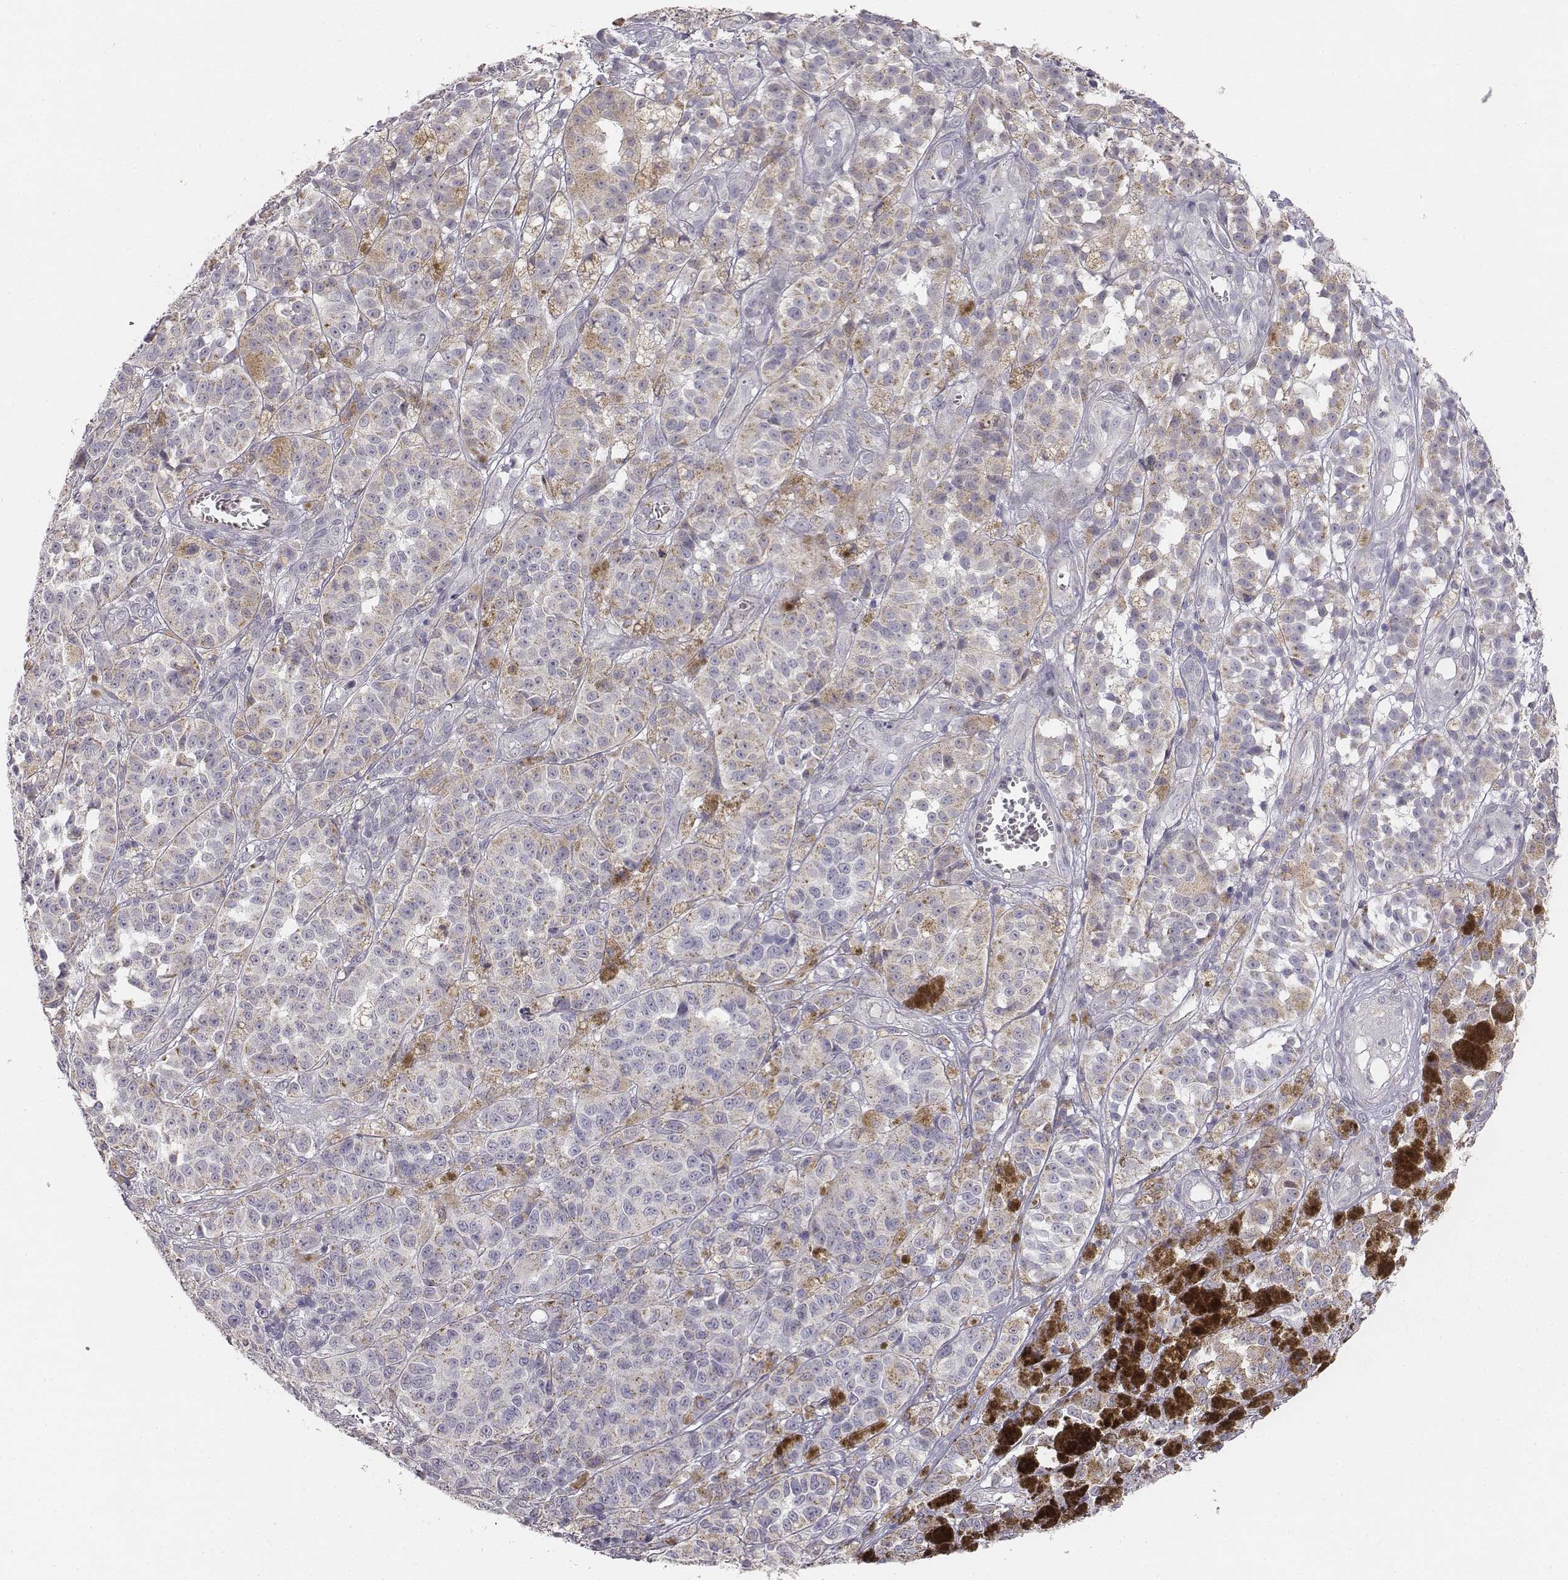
{"staining": {"intensity": "negative", "quantity": "none", "location": "none"}, "tissue": "melanoma", "cell_type": "Tumor cells", "image_type": "cancer", "snomed": [{"axis": "morphology", "description": "Malignant melanoma, NOS"}, {"axis": "topography", "description": "Skin"}], "caption": "Histopathology image shows no significant protein staining in tumor cells of malignant melanoma.", "gene": "ABCD3", "patient": {"sex": "female", "age": 58}}